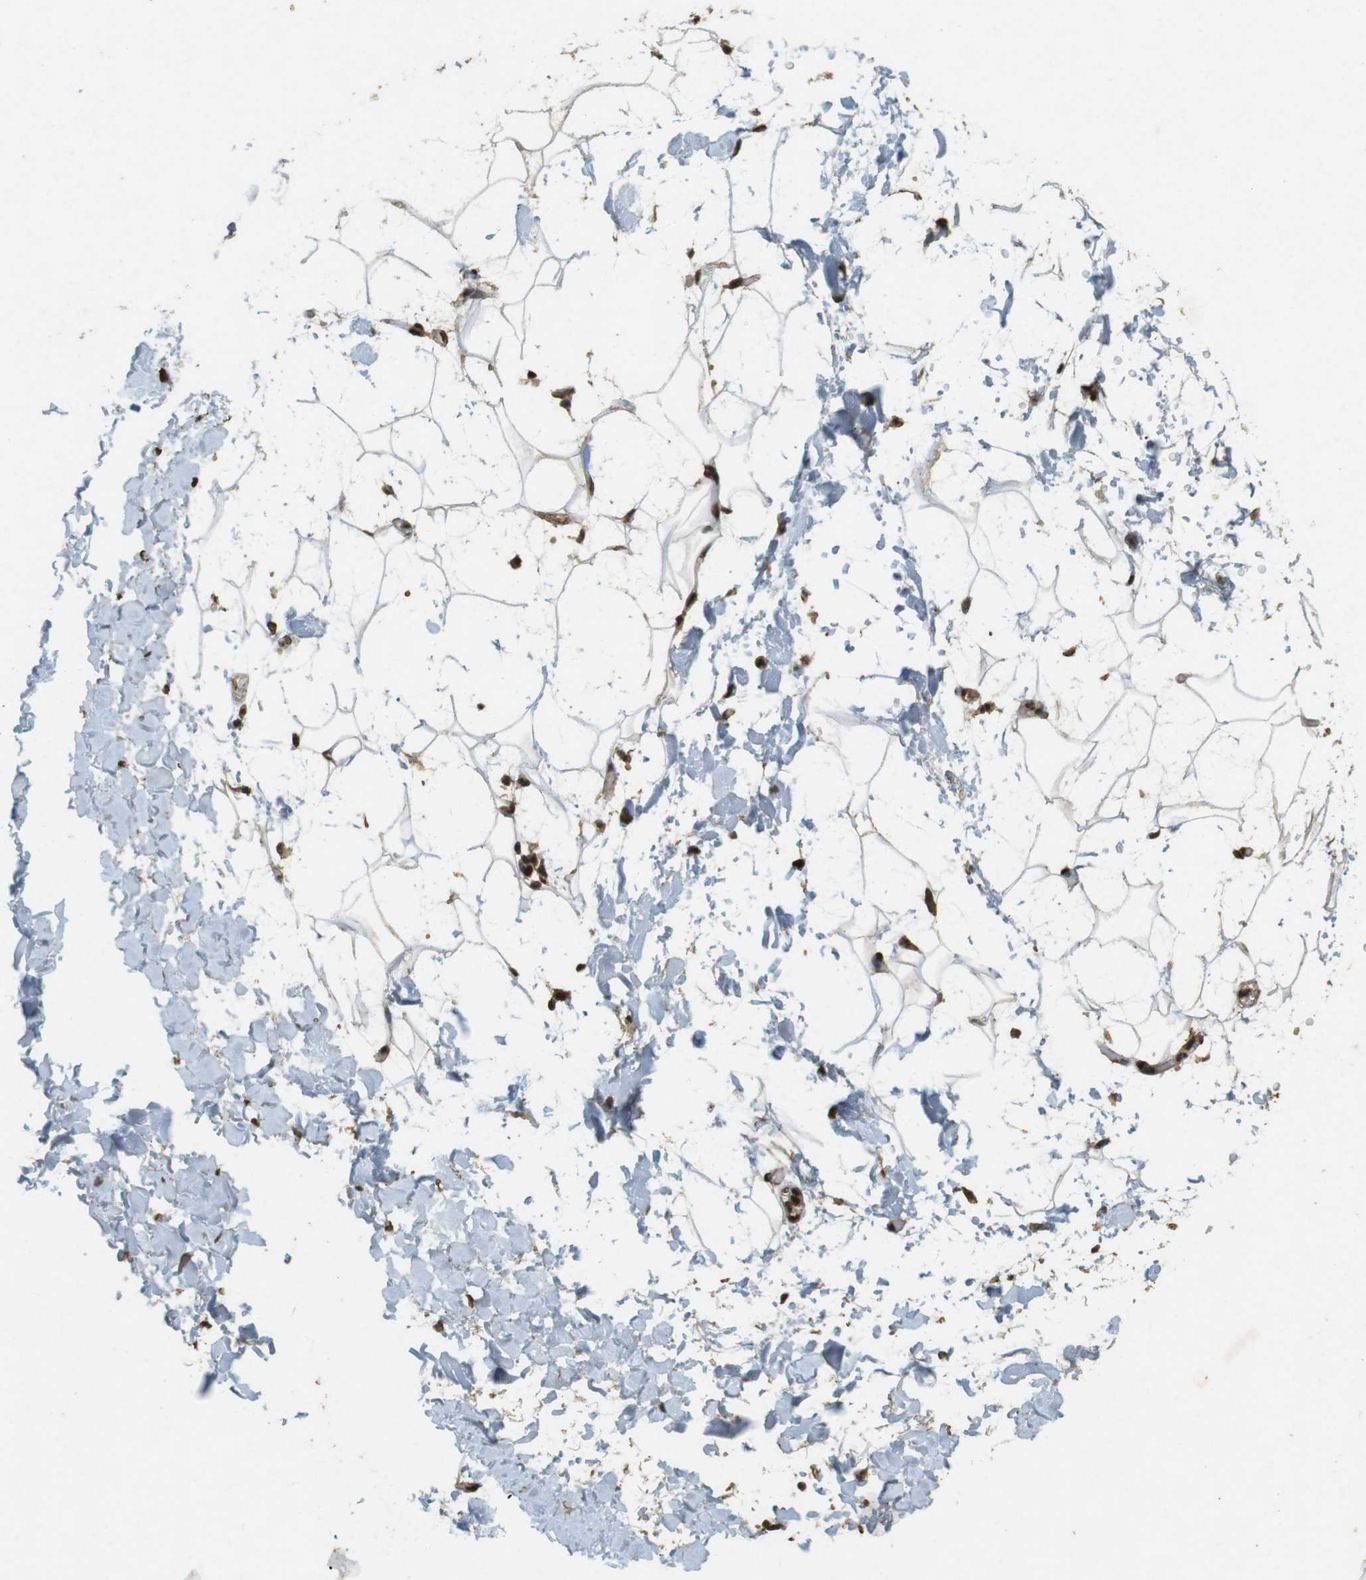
{"staining": {"intensity": "strong", "quantity": ">75%", "location": "nuclear"}, "tissue": "adipose tissue", "cell_type": "Adipocytes", "image_type": "normal", "snomed": [{"axis": "morphology", "description": "Normal tissue, NOS"}, {"axis": "topography", "description": "Soft tissue"}], "caption": "Immunohistochemical staining of normal human adipose tissue shows high levels of strong nuclear staining in about >75% of adipocytes. Using DAB (3,3'-diaminobenzidine) (brown) and hematoxylin (blue) stains, captured at high magnification using brightfield microscopy.", "gene": "GATA4", "patient": {"sex": "male", "age": 72}}